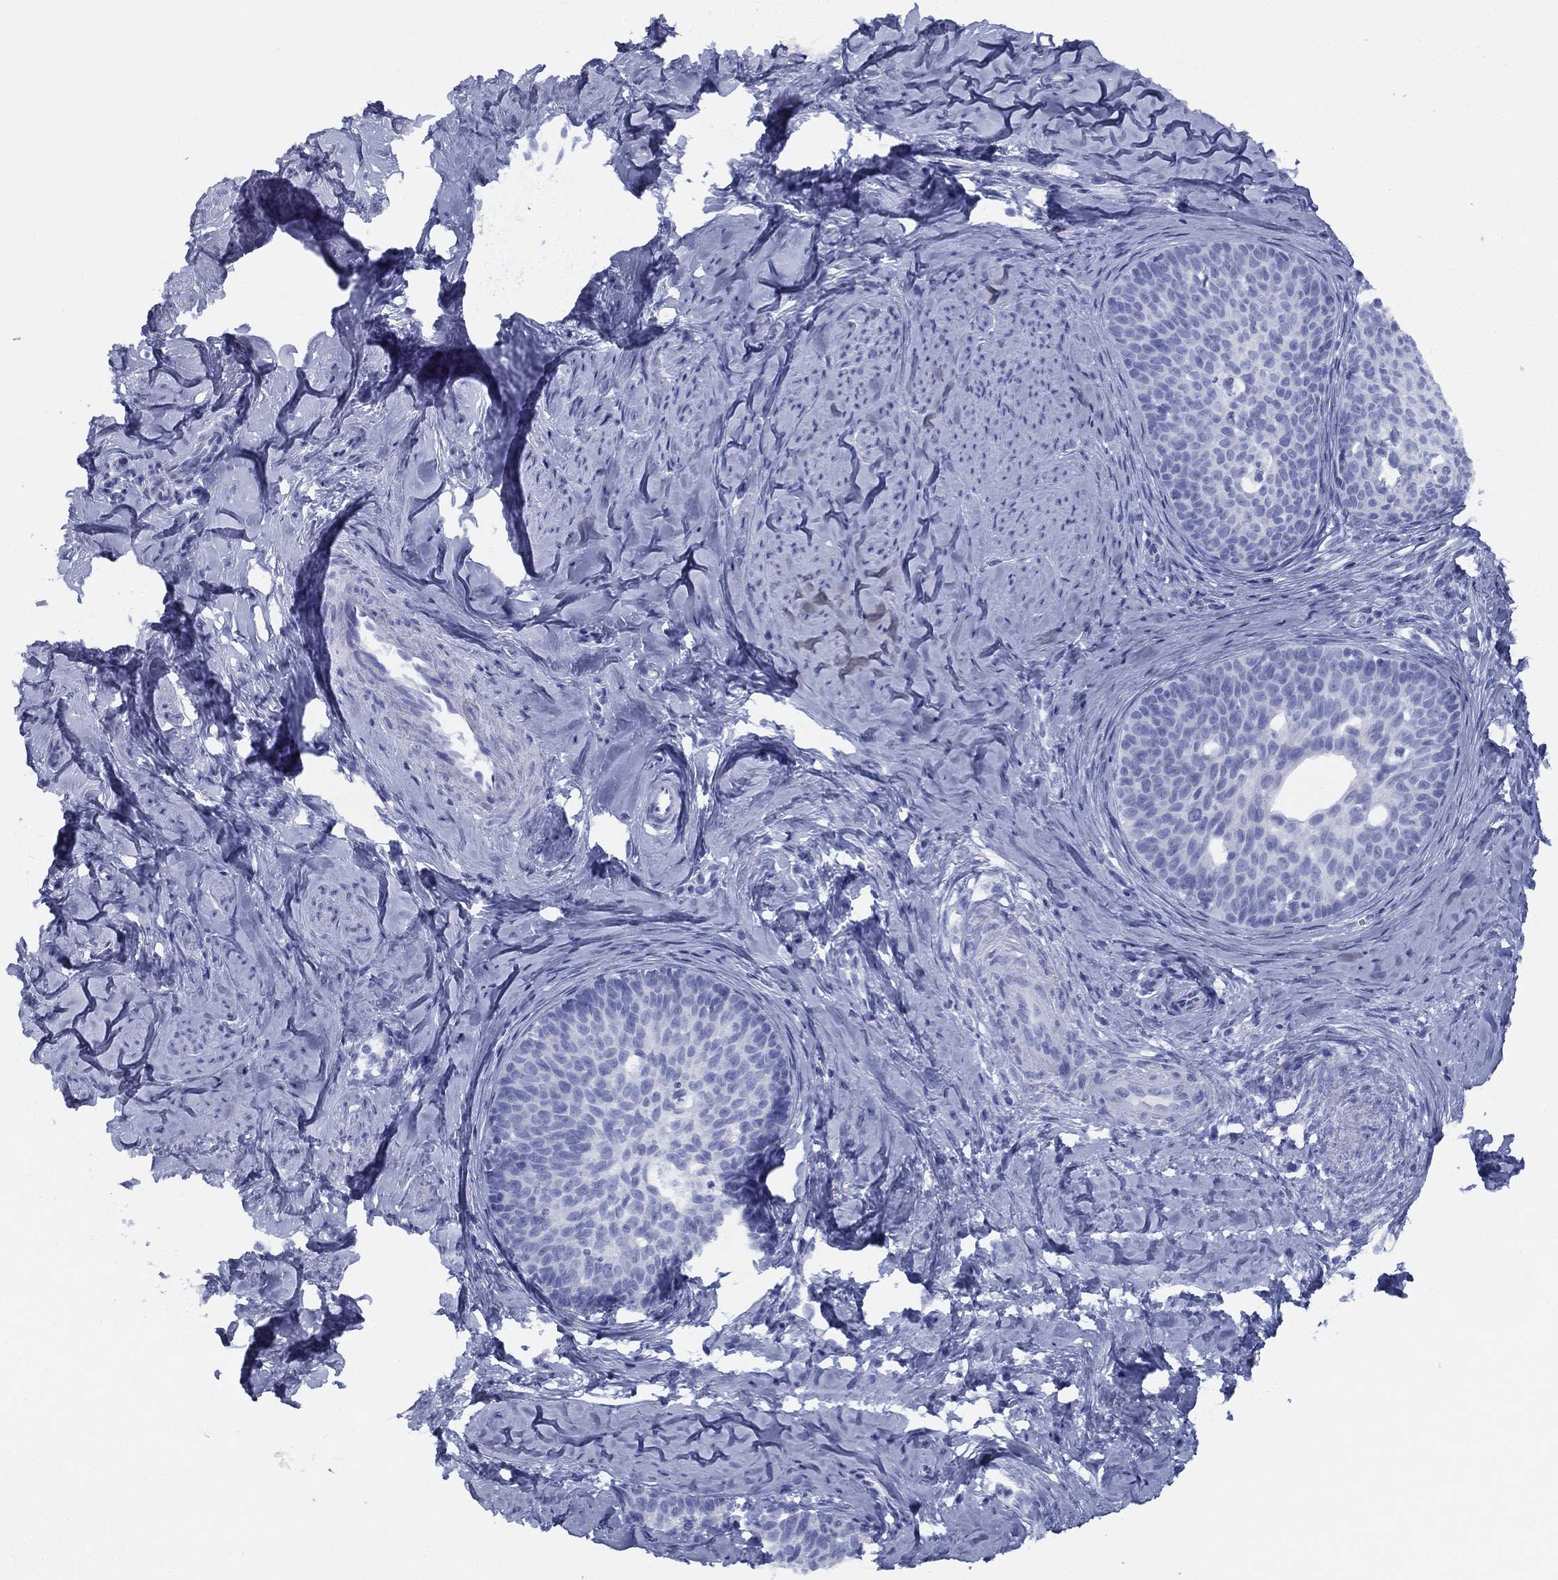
{"staining": {"intensity": "negative", "quantity": "none", "location": "none"}, "tissue": "cervical cancer", "cell_type": "Tumor cells", "image_type": "cancer", "snomed": [{"axis": "morphology", "description": "Squamous cell carcinoma, NOS"}, {"axis": "topography", "description": "Cervix"}], "caption": "Immunohistochemical staining of cervical squamous cell carcinoma shows no significant expression in tumor cells.", "gene": "TMEM252", "patient": {"sex": "female", "age": 51}}